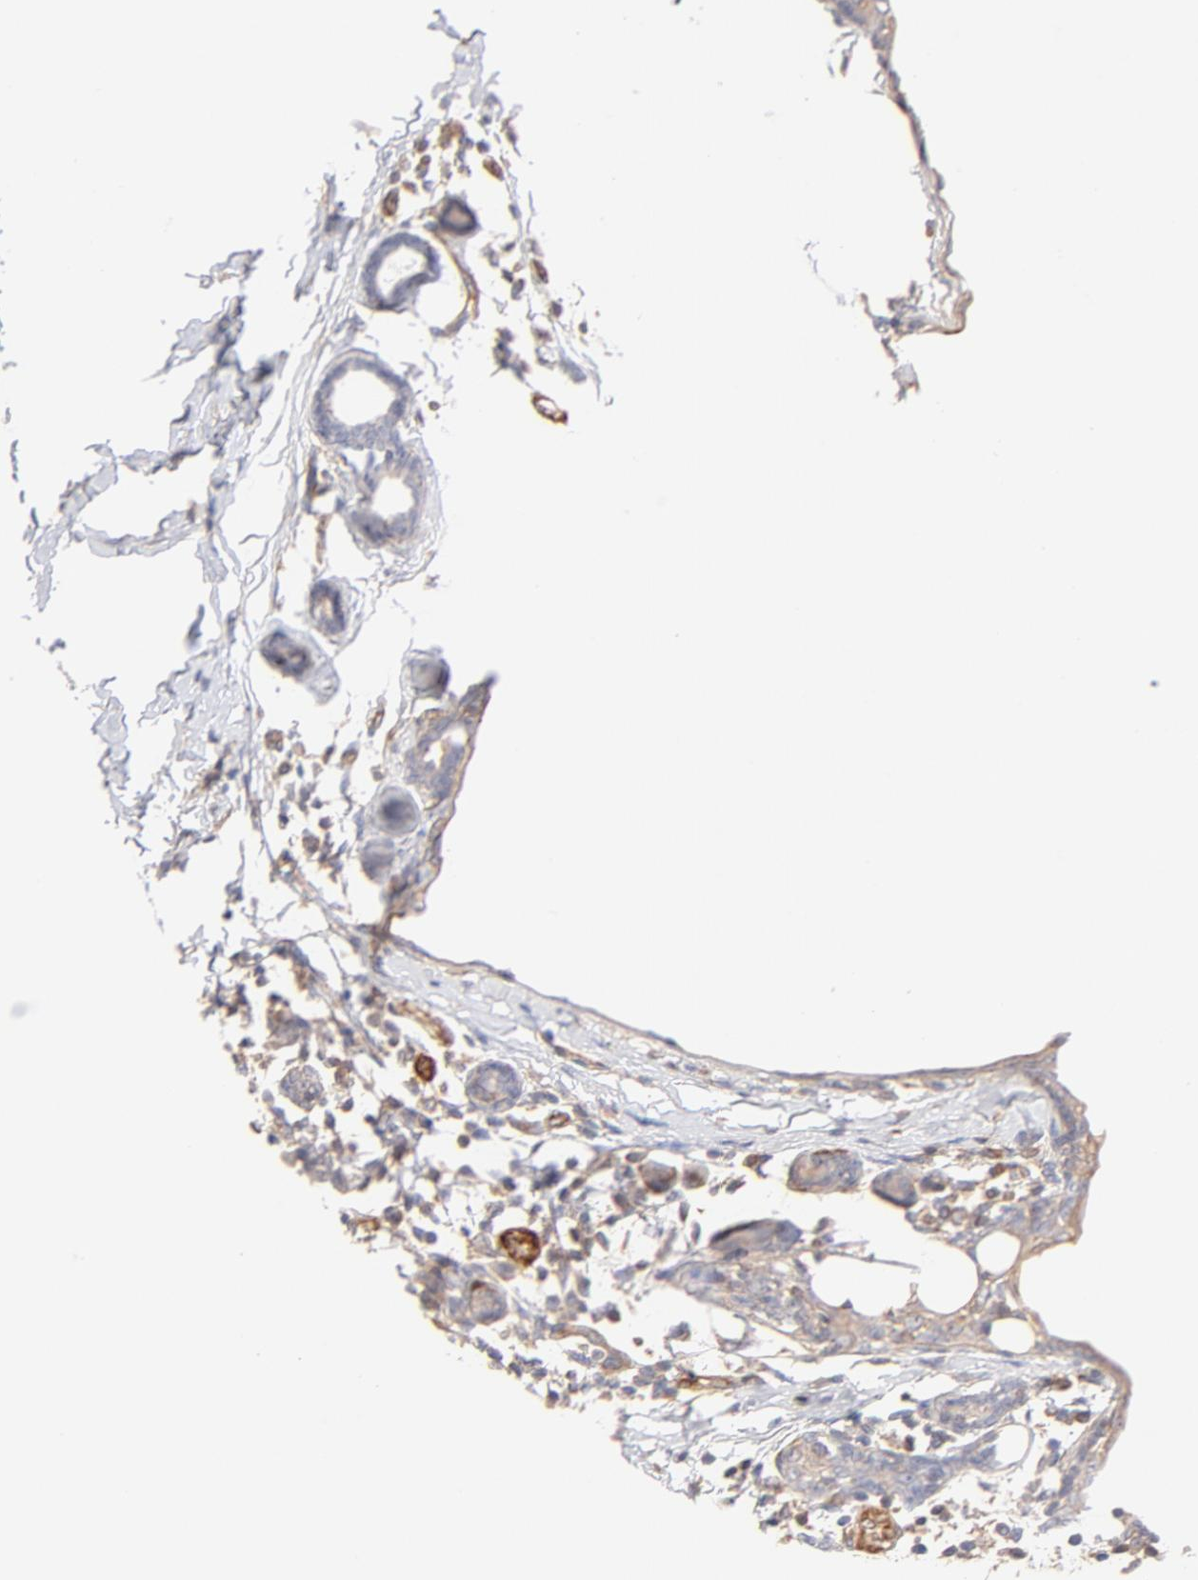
{"staining": {"intensity": "weak", "quantity": ">75%", "location": "cytoplasmic/membranous"}, "tissue": "breast cancer", "cell_type": "Tumor cells", "image_type": "cancer", "snomed": [{"axis": "morphology", "description": "Duct carcinoma"}, {"axis": "topography", "description": "Breast"}], "caption": "IHC image of neoplastic tissue: breast intraductal carcinoma stained using immunohistochemistry (IHC) exhibits low levels of weak protein expression localized specifically in the cytoplasmic/membranous of tumor cells, appearing as a cytoplasmic/membranous brown color.", "gene": "LDLRAP1", "patient": {"sex": "female", "age": 40}}